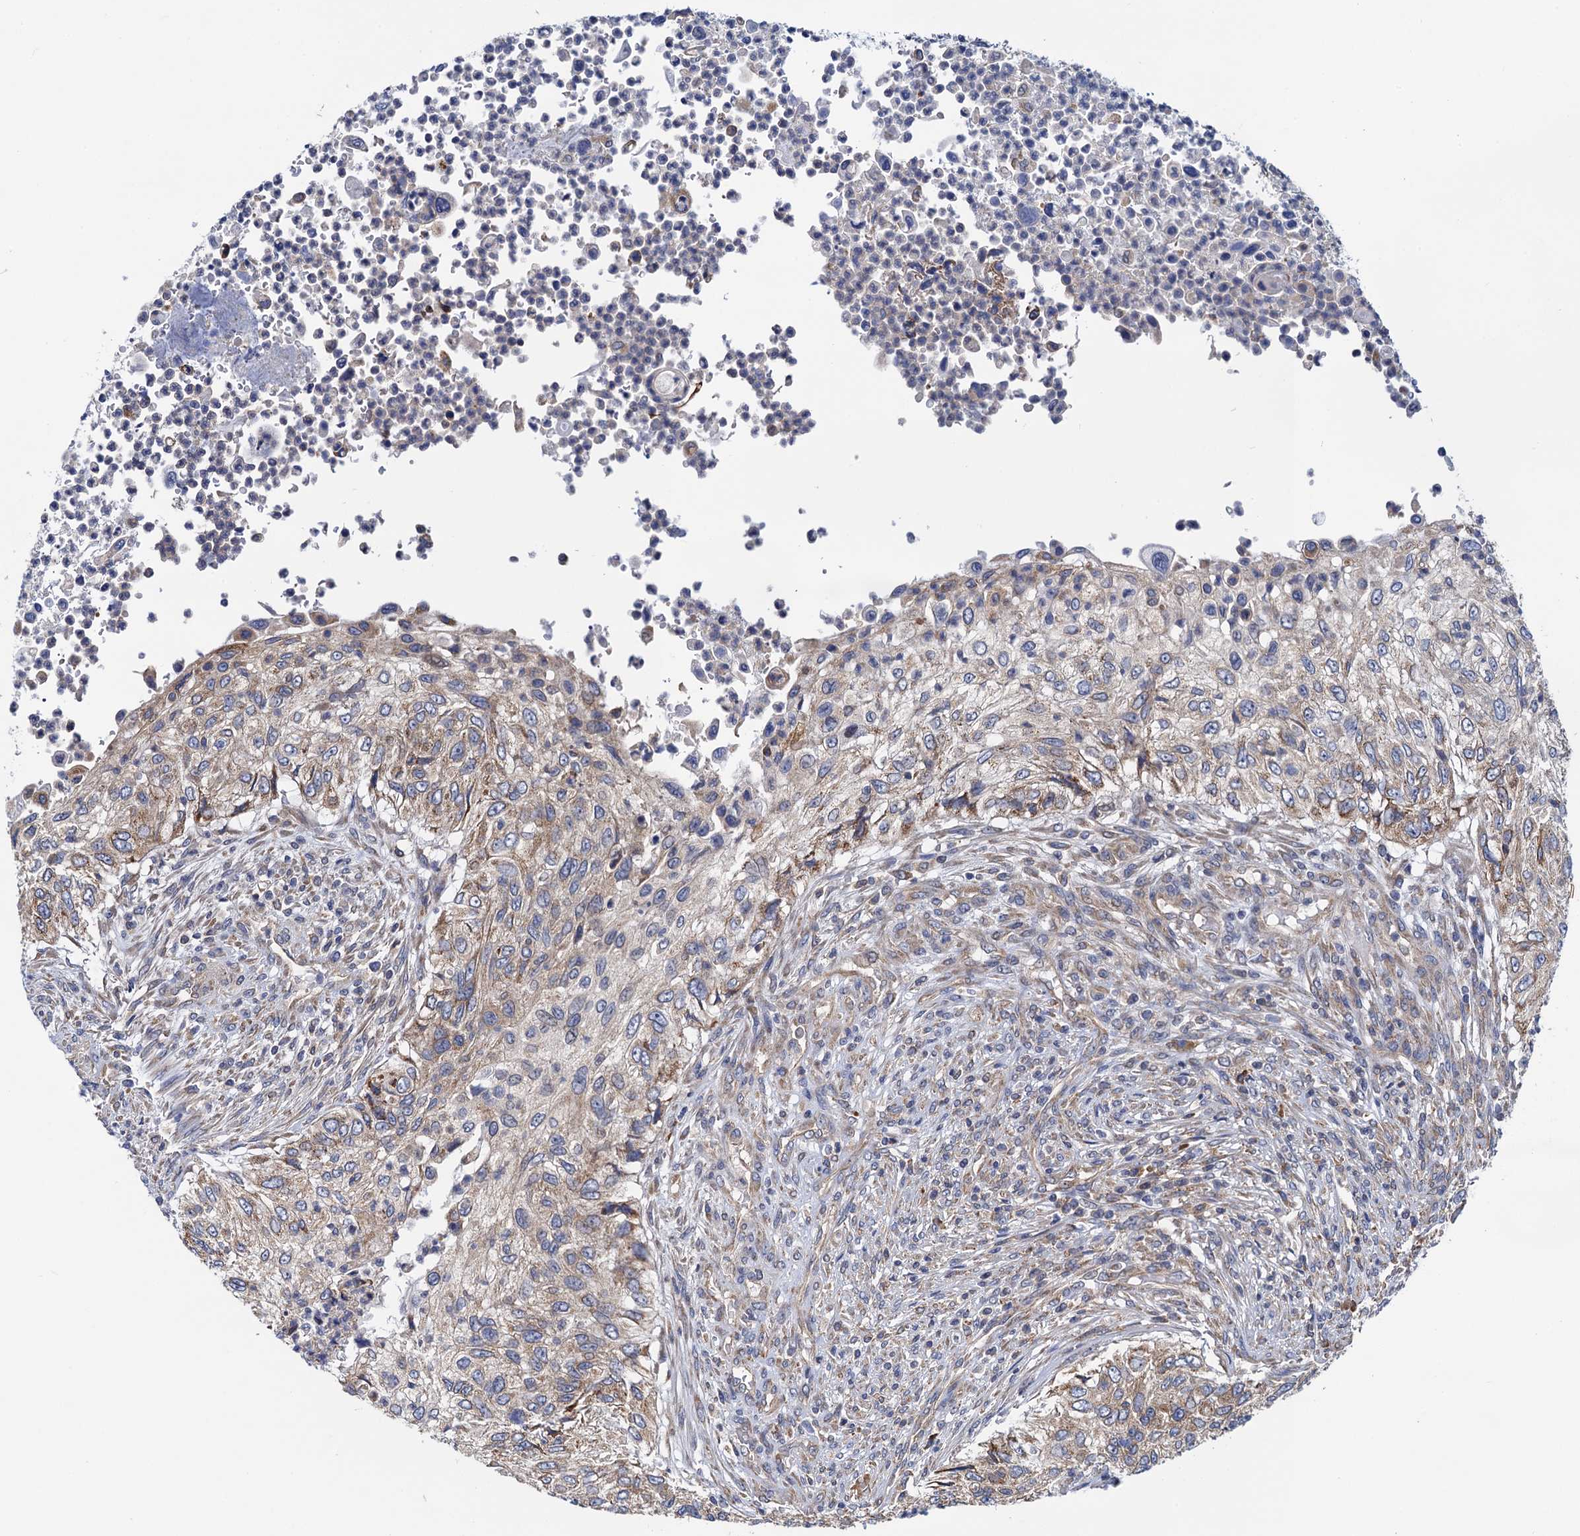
{"staining": {"intensity": "weak", "quantity": "<25%", "location": "cytoplasmic/membranous"}, "tissue": "urothelial cancer", "cell_type": "Tumor cells", "image_type": "cancer", "snomed": [{"axis": "morphology", "description": "Urothelial carcinoma, High grade"}, {"axis": "topography", "description": "Urinary bladder"}], "caption": "IHC of human high-grade urothelial carcinoma reveals no positivity in tumor cells. (DAB immunohistochemistry (IHC) with hematoxylin counter stain).", "gene": "PGLS", "patient": {"sex": "female", "age": 60}}